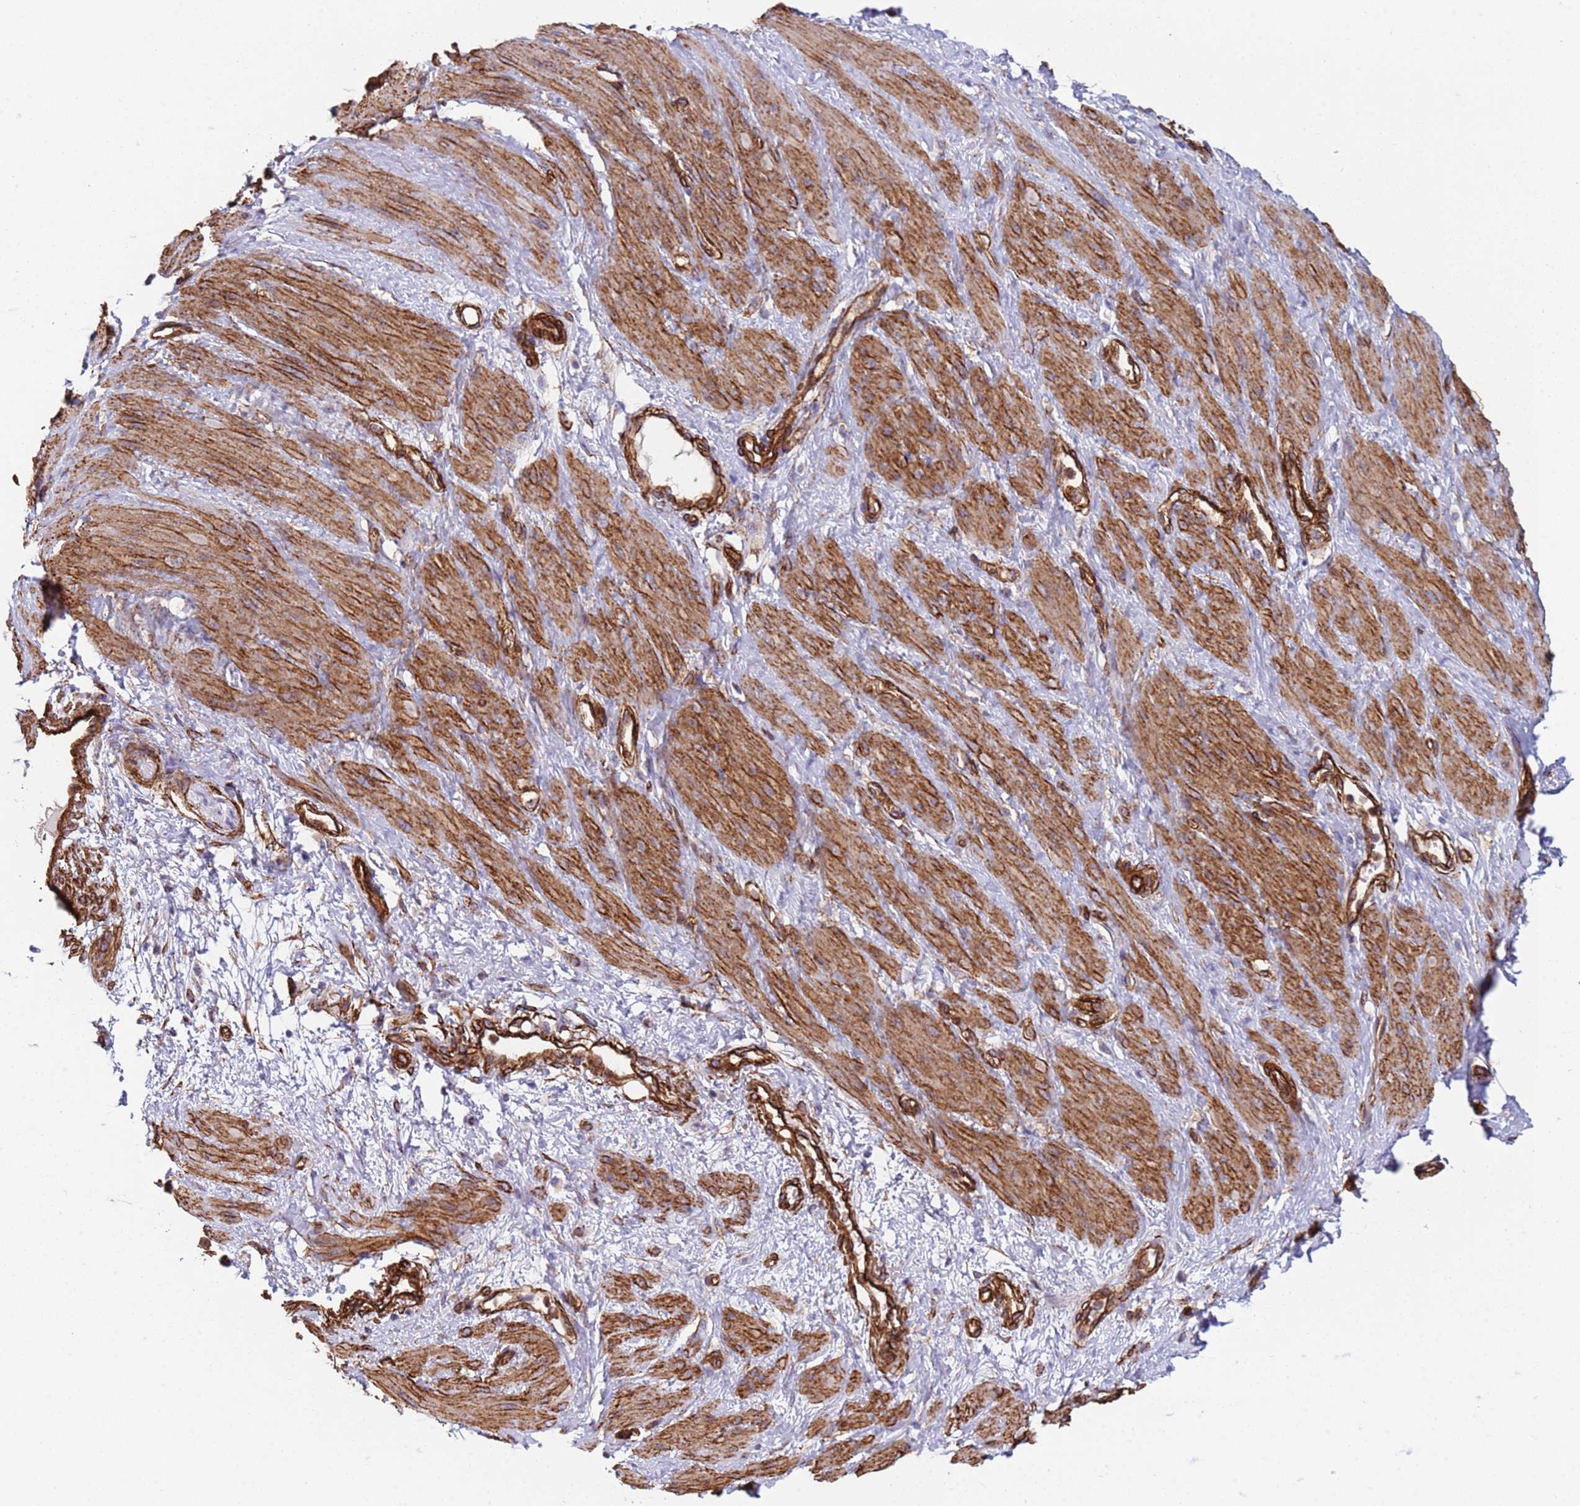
{"staining": {"intensity": "moderate", "quantity": ">75%", "location": "cytoplasmic/membranous"}, "tissue": "smooth muscle", "cell_type": "Smooth muscle cells", "image_type": "normal", "snomed": [{"axis": "morphology", "description": "Normal tissue, NOS"}, {"axis": "topography", "description": "Smooth muscle"}, {"axis": "topography", "description": "Uterus"}], "caption": "Brown immunohistochemical staining in benign smooth muscle reveals moderate cytoplasmic/membranous expression in about >75% of smooth muscle cells.", "gene": "GASK1A", "patient": {"sex": "female", "age": 39}}